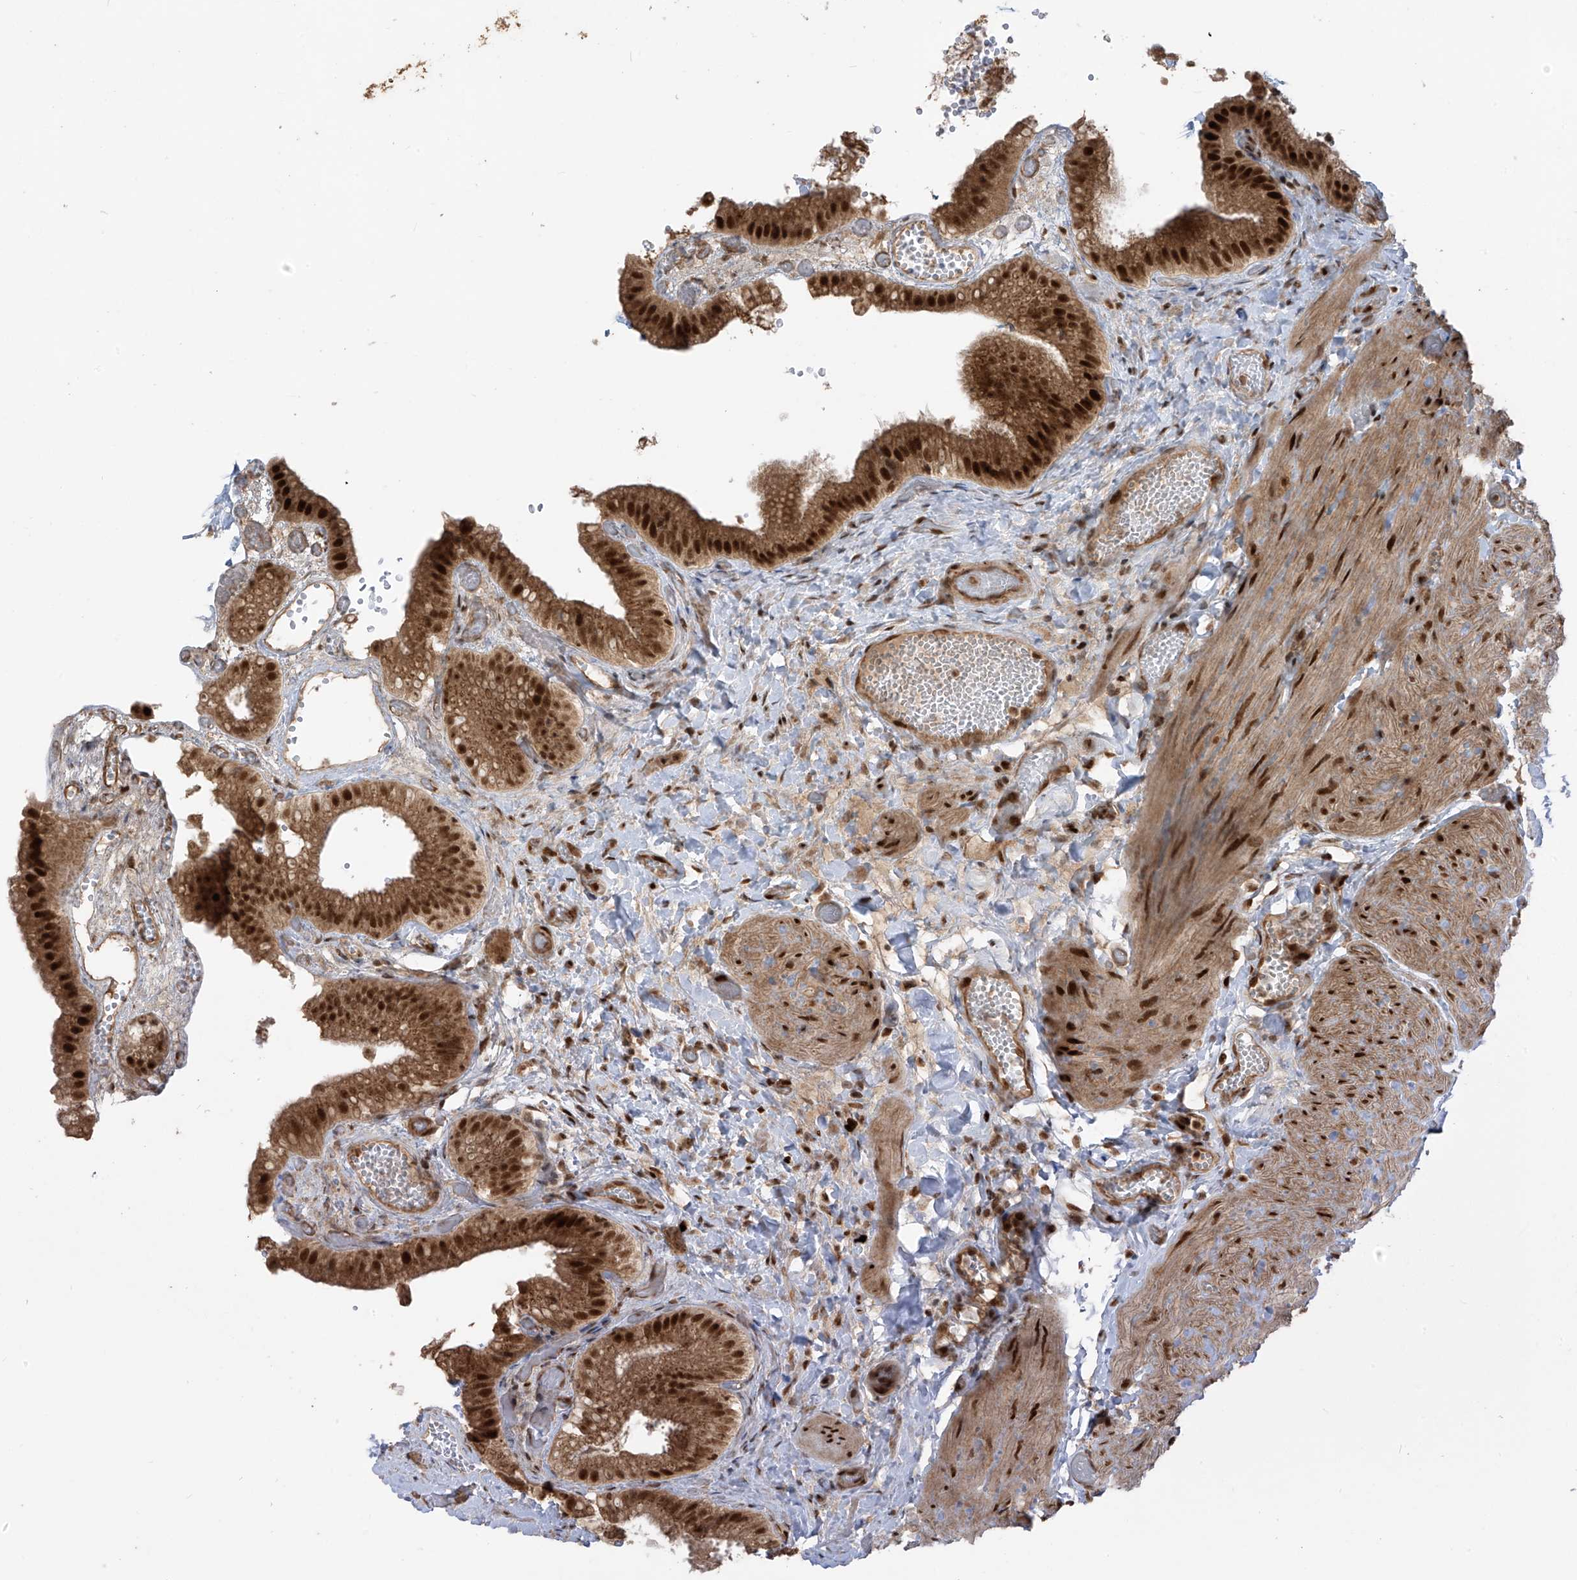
{"staining": {"intensity": "strong", "quantity": ">75%", "location": "cytoplasmic/membranous,nuclear"}, "tissue": "gallbladder", "cell_type": "Glandular cells", "image_type": "normal", "snomed": [{"axis": "morphology", "description": "Normal tissue, NOS"}, {"axis": "topography", "description": "Gallbladder"}], "caption": "A brown stain labels strong cytoplasmic/membranous,nuclear positivity of a protein in glandular cells of unremarkable gallbladder. The staining is performed using DAB brown chromogen to label protein expression. The nuclei are counter-stained blue using hematoxylin.", "gene": "ARHGEF3", "patient": {"sex": "female", "age": 64}}